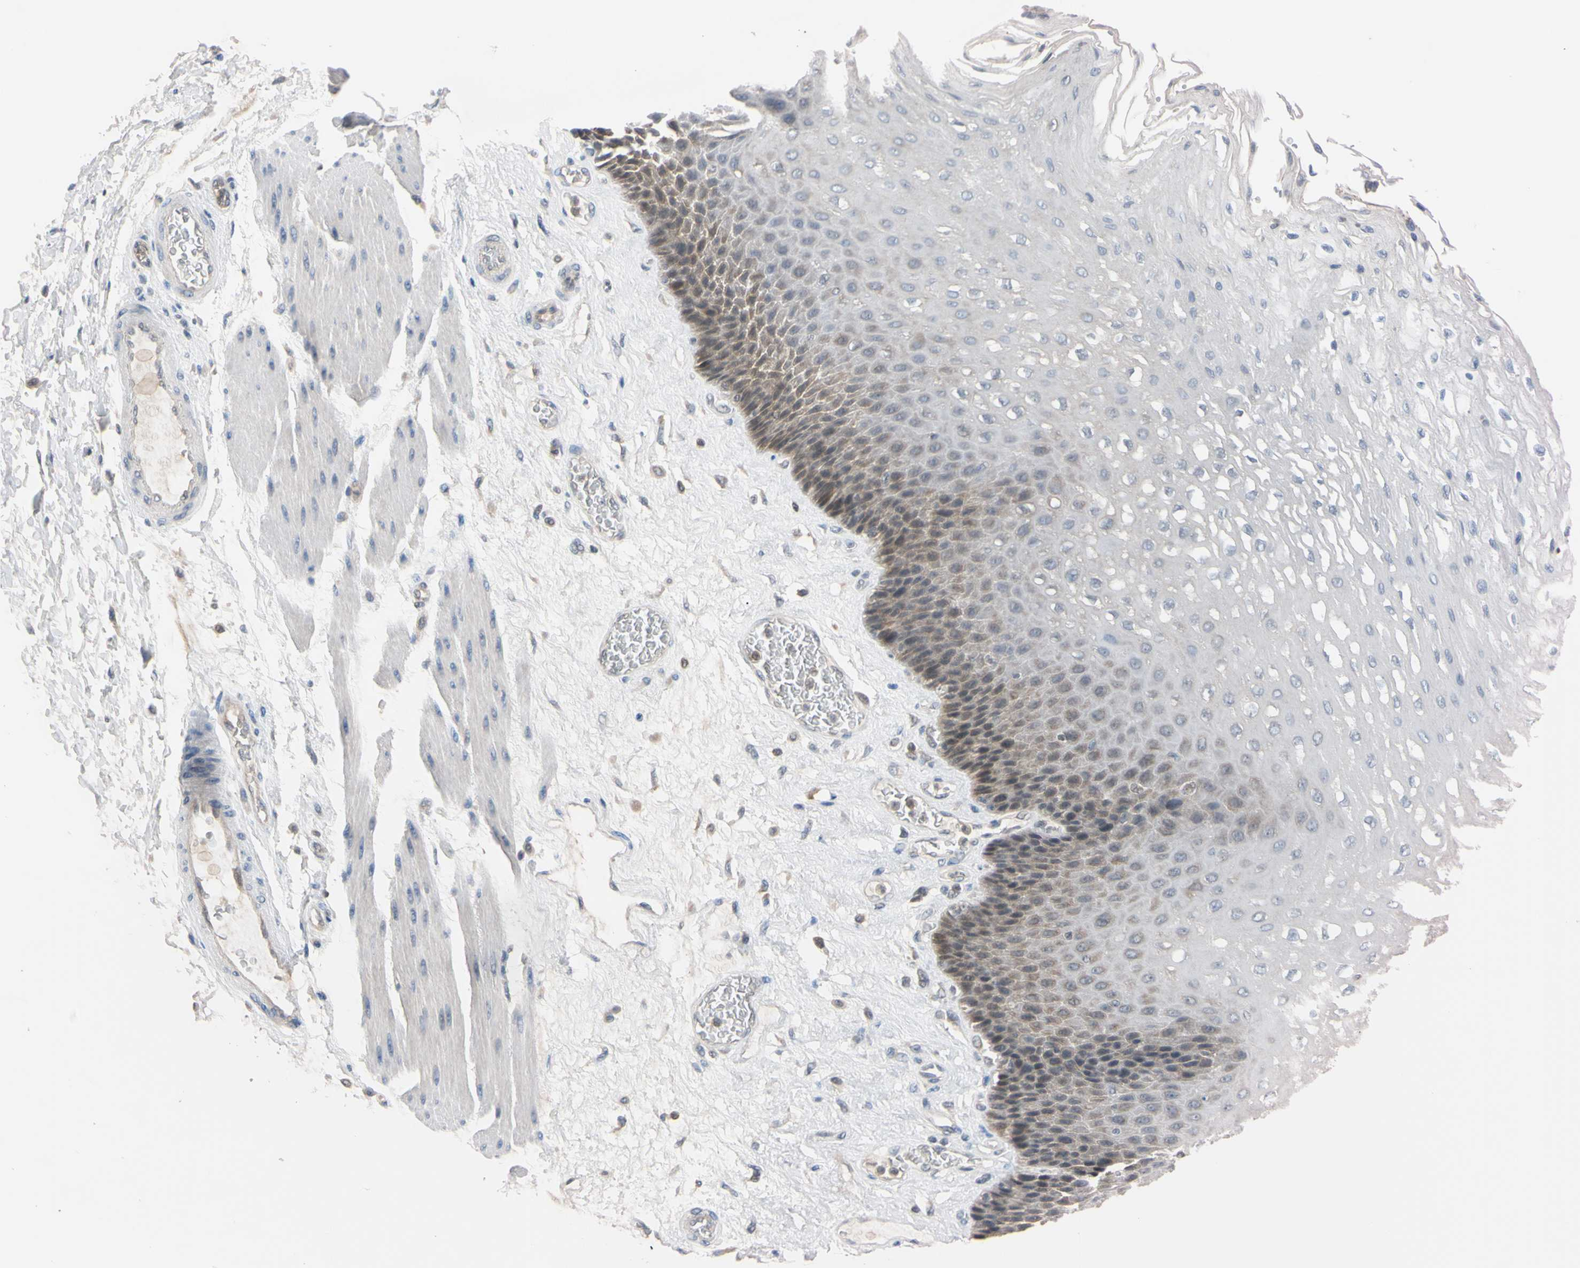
{"staining": {"intensity": "weak", "quantity": "25%-75%", "location": "cytoplasmic/membranous"}, "tissue": "esophagus", "cell_type": "Squamous epithelial cells", "image_type": "normal", "snomed": [{"axis": "morphology", "description": "Normal tissue, NOS"}, {"axis": "topography", "description": "Esophagus"}], "caption": "About 25%-75% of squamous epithelial cells in benign human esophagus display weak cytoplasmic/membranous protein expression as visualized by brown immunohistochemical staining.", "gene": "UBE2I", "patient": {"sex": "female", "age": 72}}